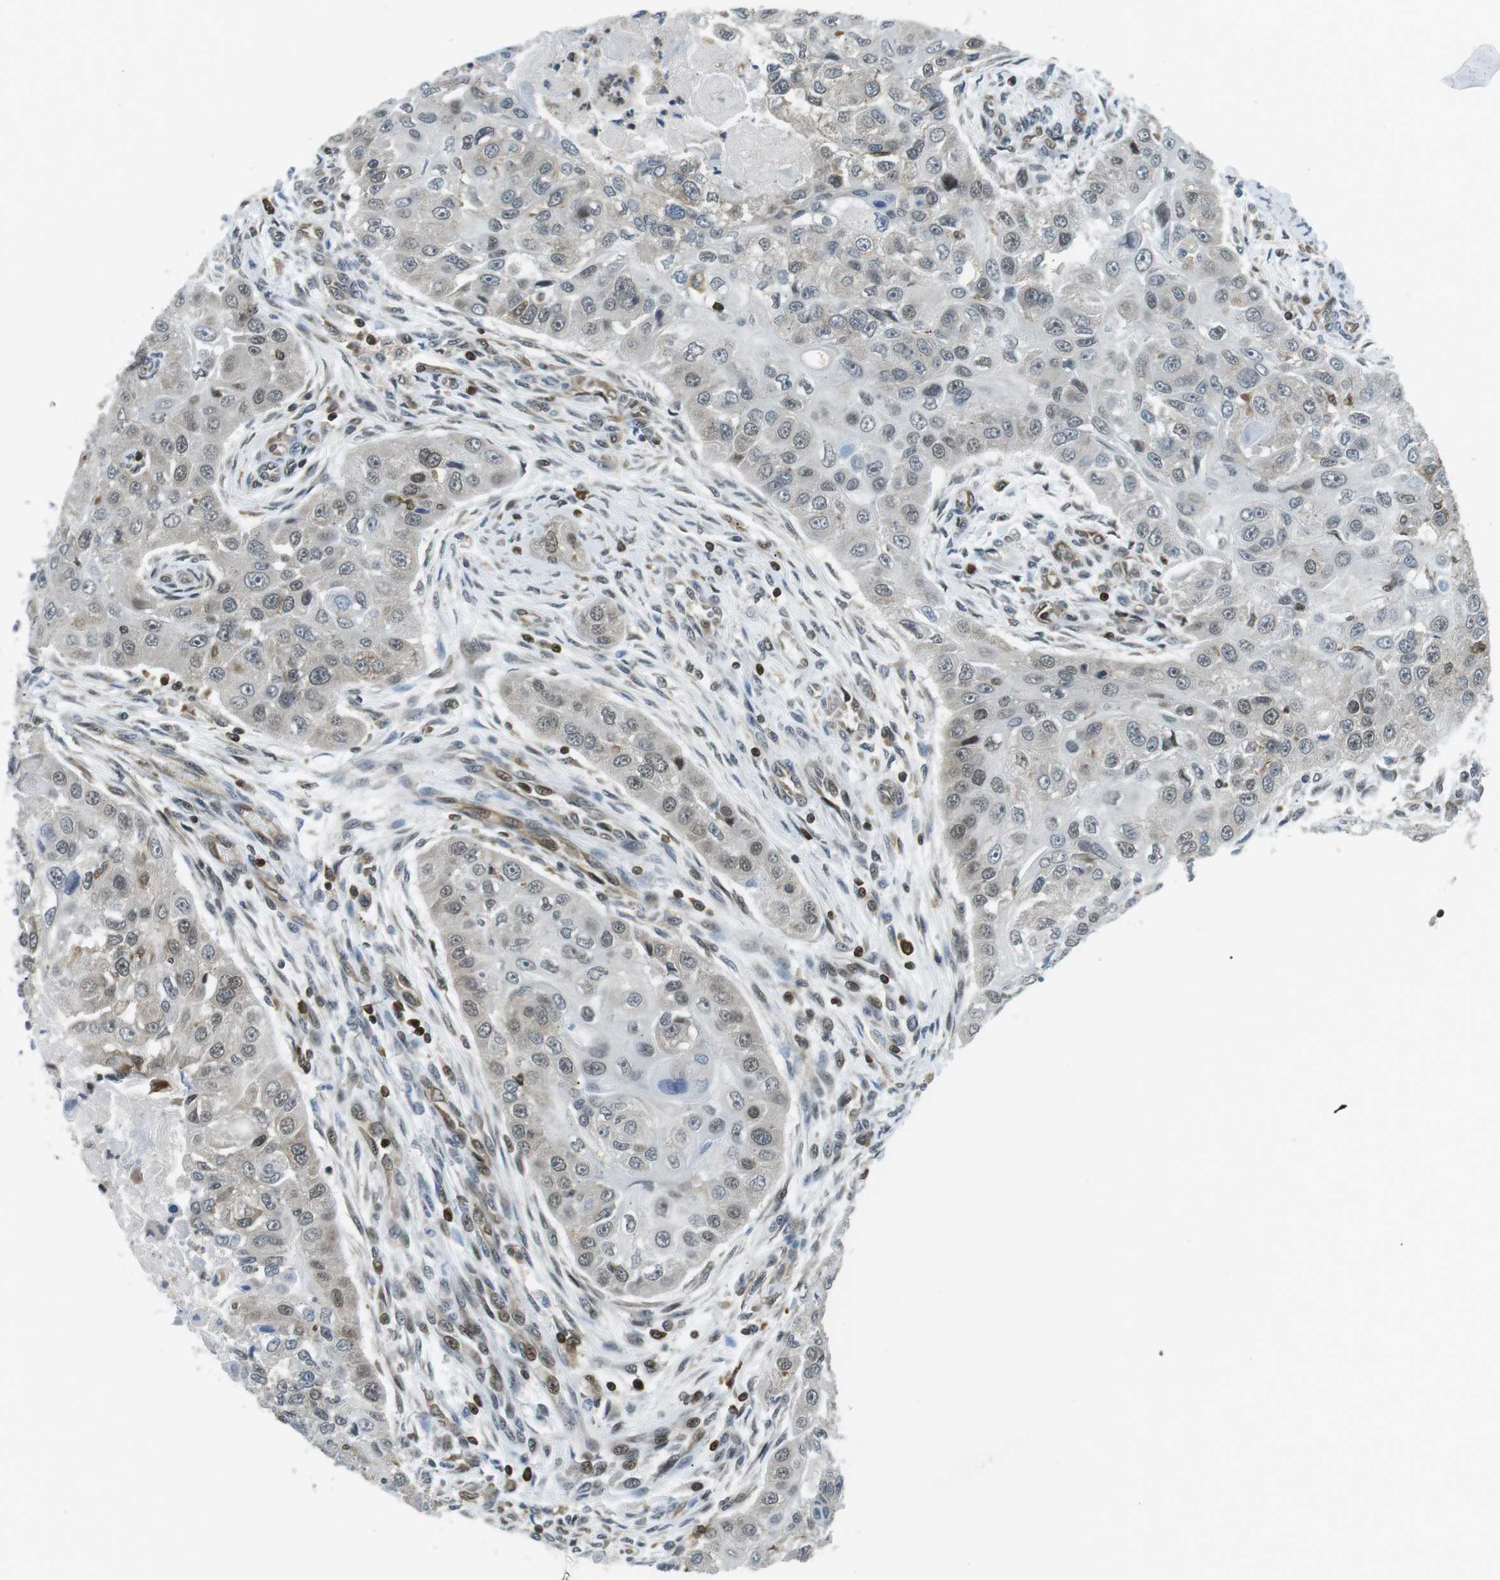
{"staining": {"intensity": "weak", "quantity": "<25%", "location": "nuclear"}, "tissue": "head and neck cancer", "cell_type": "Tumor cells", "image_type": "cancer", "snomed": [{"axis": "morphology", "description": "Normal tissue, NOS"}, {"axis": "morphology", "description": "Squamous cell carcinoma, NOS"}, {"axis": "topography", "description": "Skeletal muscle"}, {"axis": "topography", "description": "Head-Neck"}], "caption": "DAB immunohistochemical staining of human head and neck cancer reveals no significant positivity in tumor cells. (Stains: DAB immunohistochemistry with hematoxylin counter stain, Microscopy: brightfield microscopy at high magnification).", "gene": "STK10", "patient": {"sex": "male", "age": 51}}